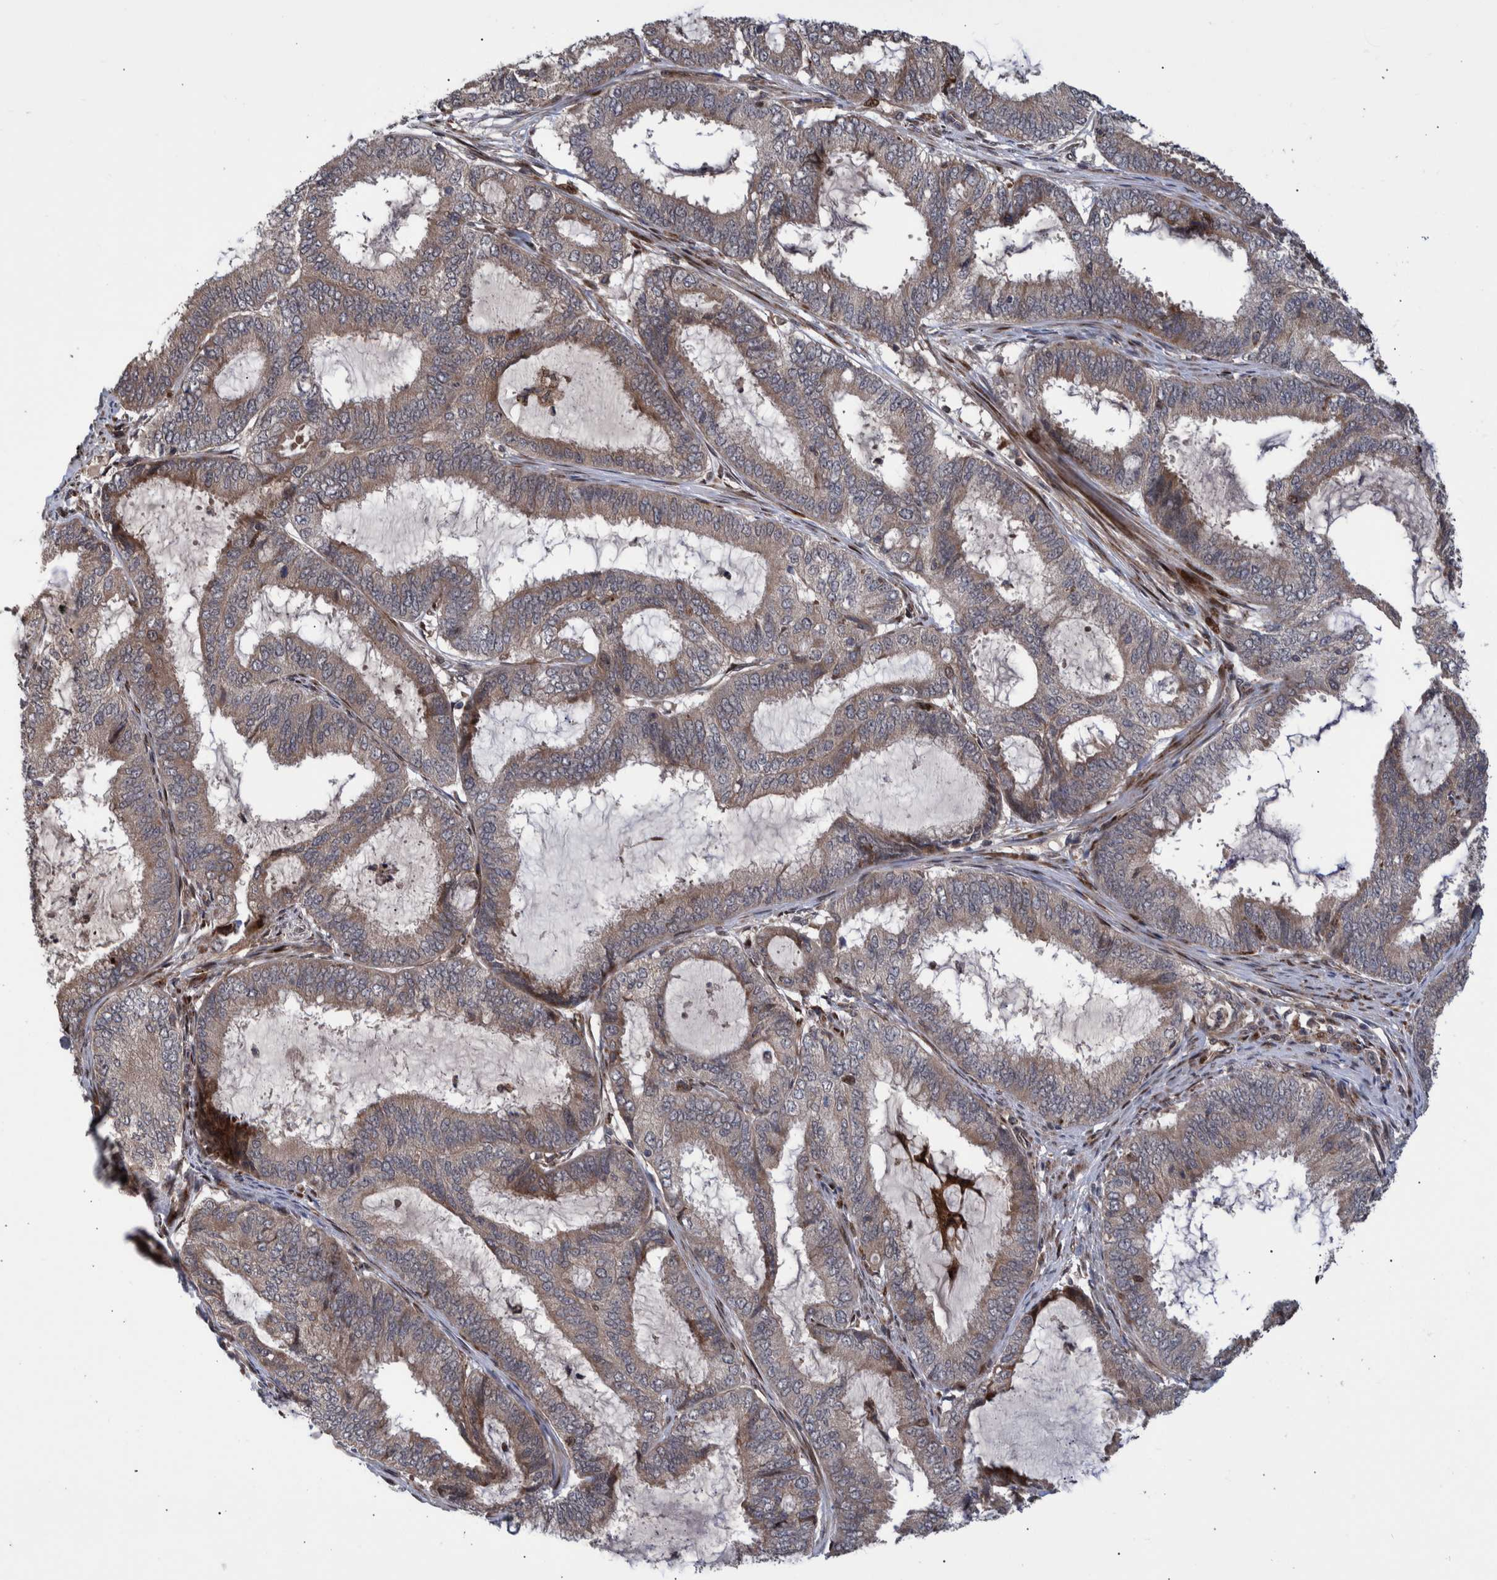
{"staining": {"intensity": "weak", "quantity": "25%-75%", "location": "cytoplasmic/membranous"}, "tissue": "endometrial cancer", "cell_type": "Tumor cells", "image_type": "cancer", "snomed": [{"axis": "morphology", "description": "Adenocarcinoma, NOS"}, {"axis": "topography", "description": "Endometrium"}], "caption": "Immunohistochemical staining of endometrial cancer (adenocarcinoma) reveals low levels of weak cytoplasmic/membranous protein staining in approximately 25%-75% of tumor cells. Immunohistochemistry stains the protein in brown and the nuclei are stained blue.", "gene": "SHISA6", "patient": {"sex": "female", "age": 51}}